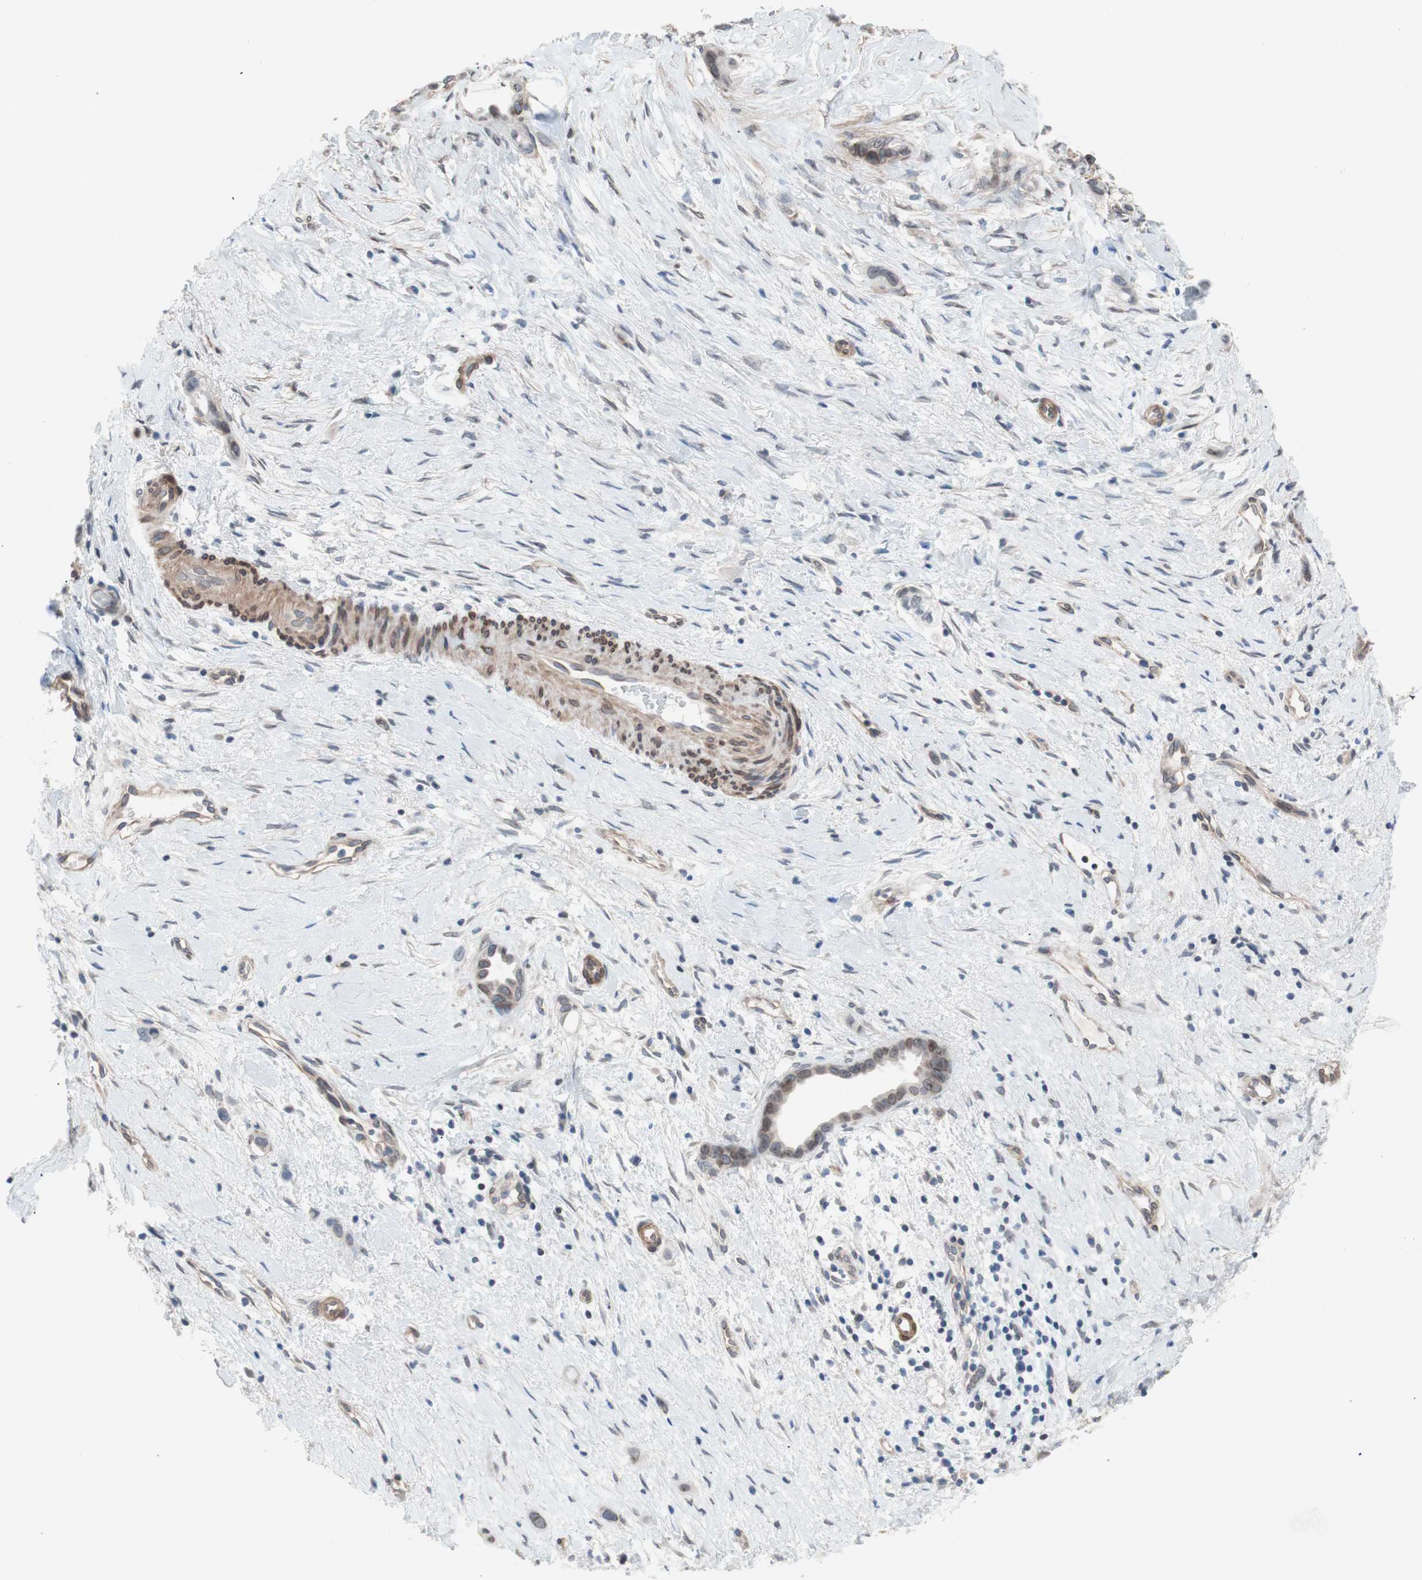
{"staining": {"intensity": "weak", "quantity": "<25%", "location": "cytoplasmic/membranous,nuclear"}, "tissue": "liver cancer", "cell_type": "Tumor cells", "image_type": "cancer", "snomed": [{"axis": "morphology", "description": "Cholangiocarcinoma"}, {"axis": "topography", "description": "Liver"}], "caption": "Tumor cells show no significant protein staining in cholangiocarcinoma (liver).", "gene": "ARNT2", "patient": {"sex": "female", "age": 65}}